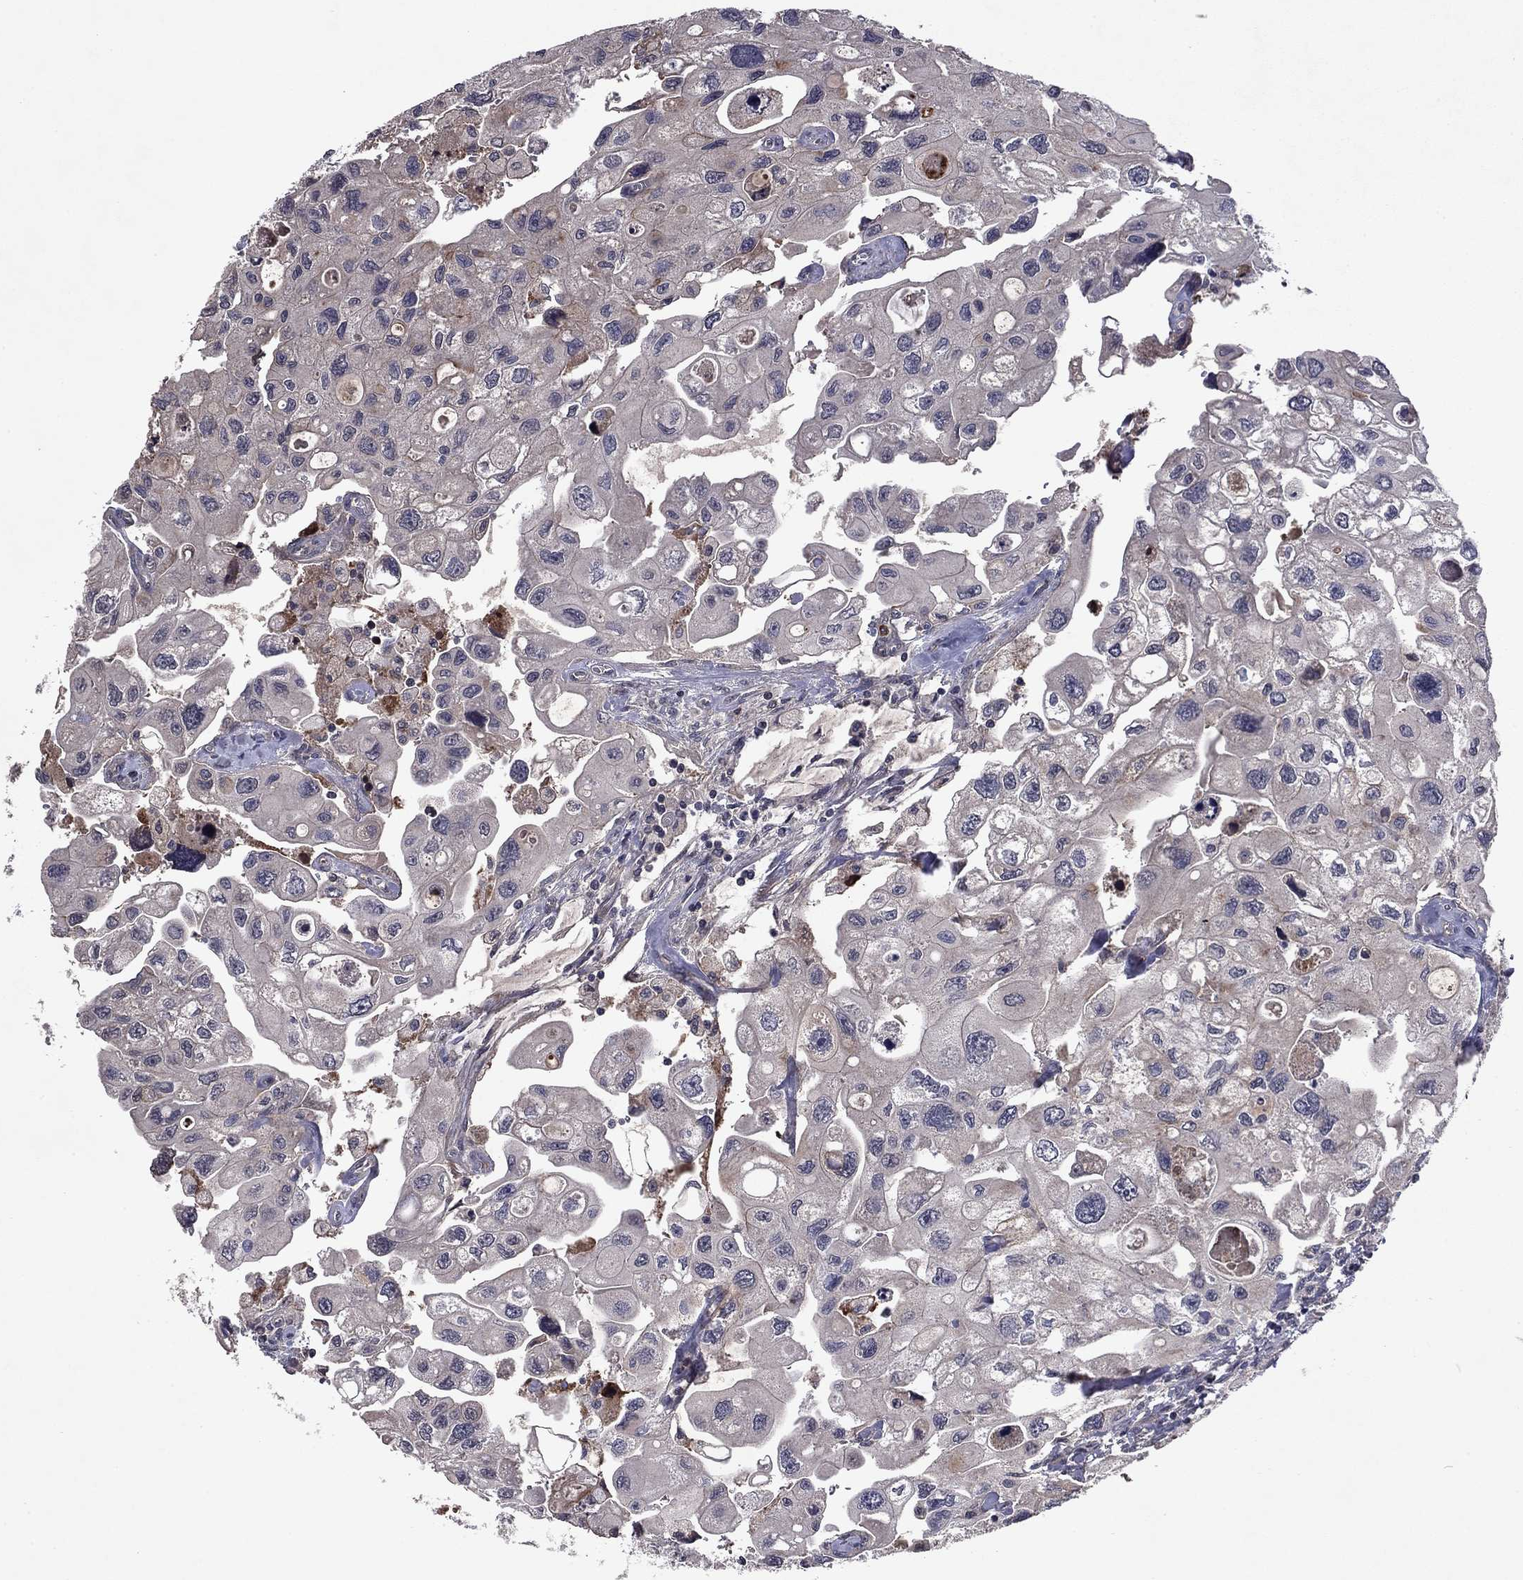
{"staining": {"intensity": "moderate", "quantity": "<25%", "location": "cytoplasmic/membranous"}, "tissue": "urothelial cancer", "cell_type": "Tumor cells", "image_type": "cancer", "snomed": [{"axis": "morphology", "description": "Urothelial carcinoma, High grade"}, {"axis": "topography", "description": "Urinary bladder"}], "caption": "This image demonstrates immunohistochemistry staining of human urothelial cancer, with low moderate cytoplasmic/membranous expression in about <25% of tumor cells.", "gene": "PROS1", "patient": {"sex": "male", "age": 59}}